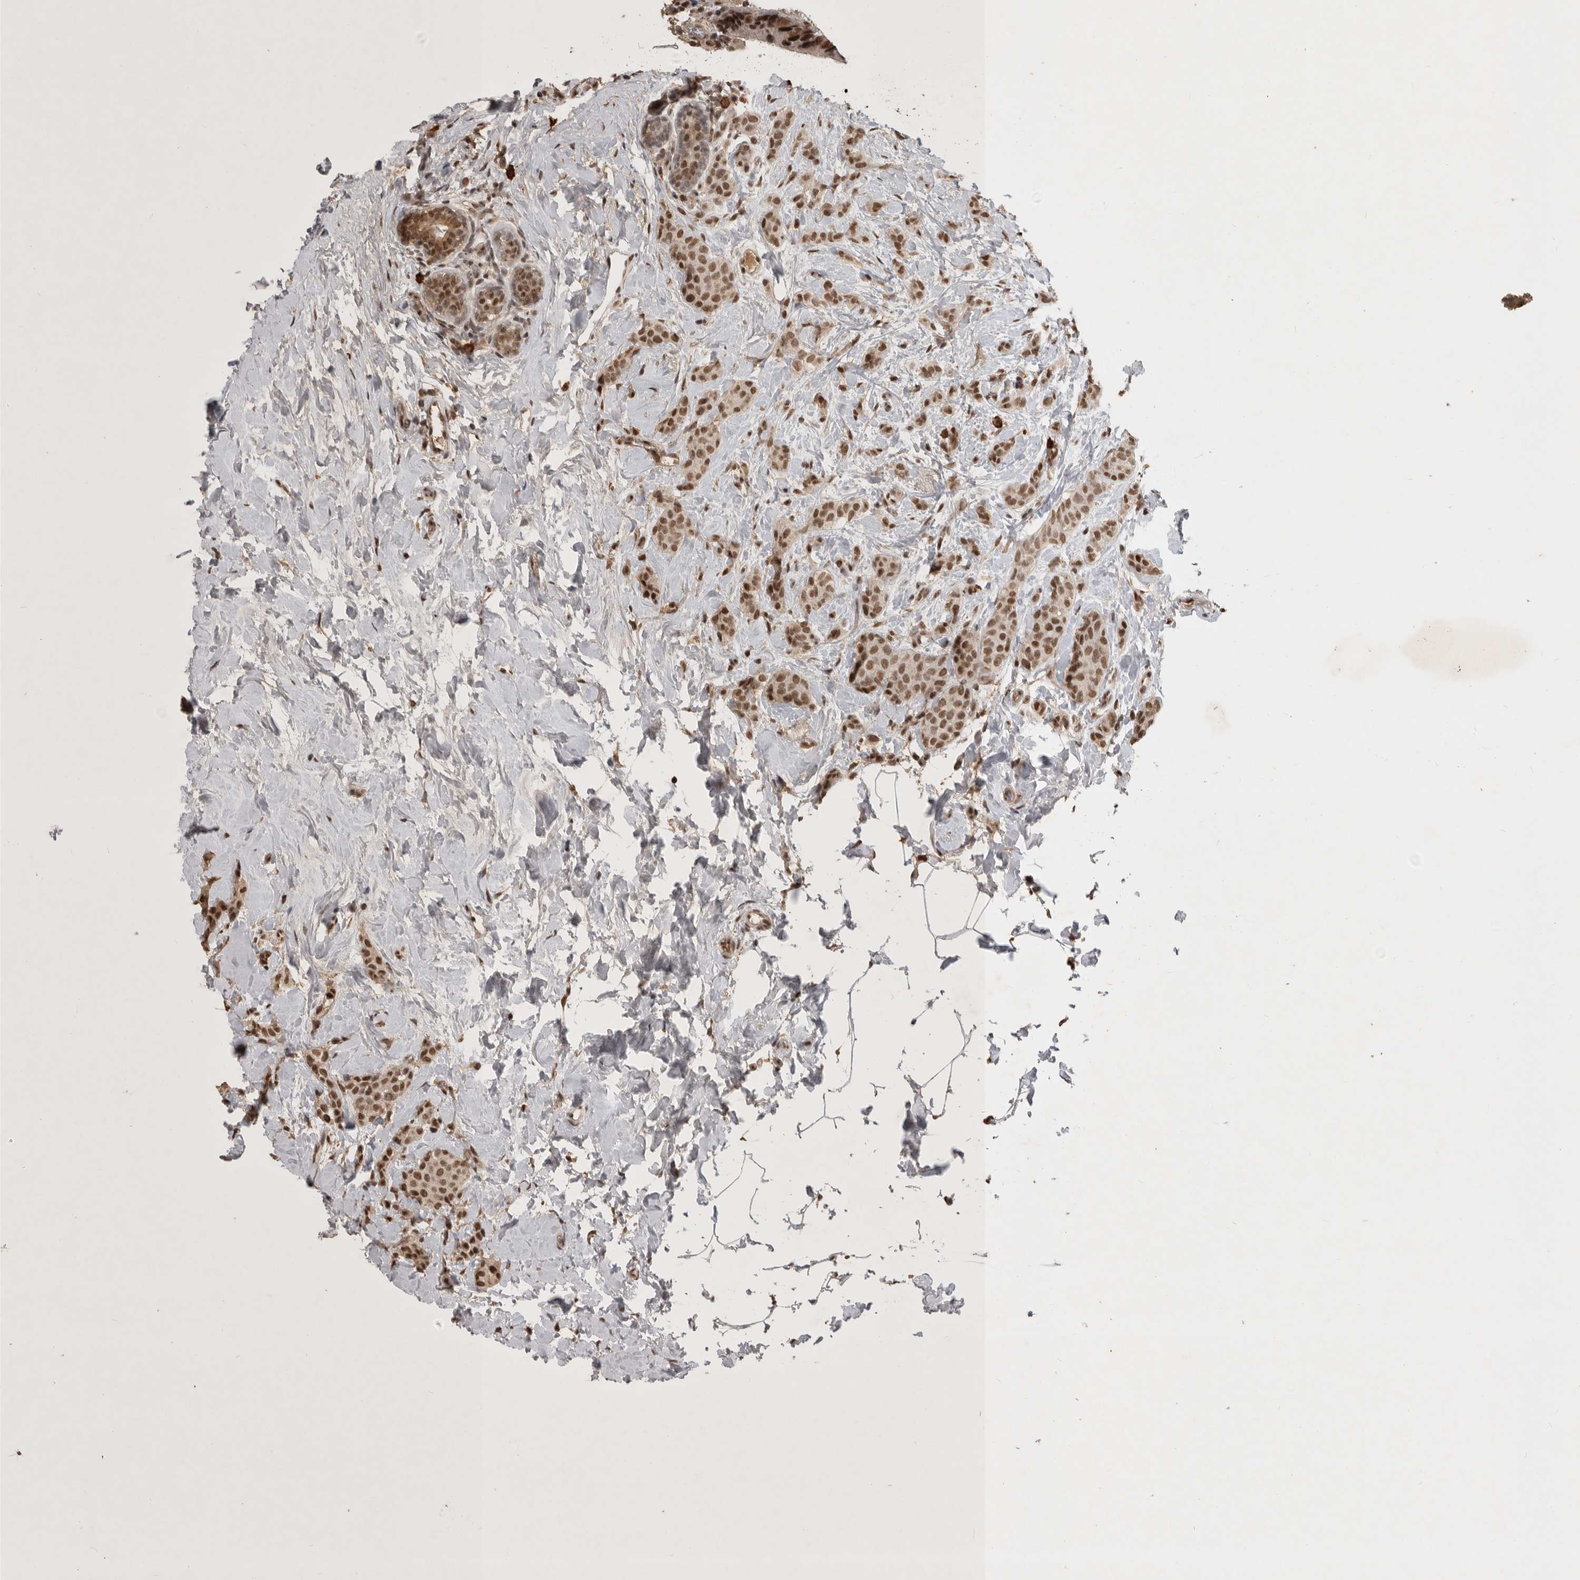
{"staining": {"intensity": "moderate", "quantity": ">75%", "location": "nuclear"}, "tissue": "breast cancer", "cell_type": "Tumor cells", "image_type": "cancer", "snomed": [{"axis": "morphology", "description": "Lobular carcinoma, in situ"}, {"axis": "morphology", "description": "Lobular carcinoma"}, {"axis": "topography", "description": "Breast"}], "caption": "Immunohistochemical staining of human breast cancer demonstrates moderate nuclear protein staining in about >75% of tumor cells.", "gene": "CBLL1", "patient": {"sex": "female", "age": 41}}